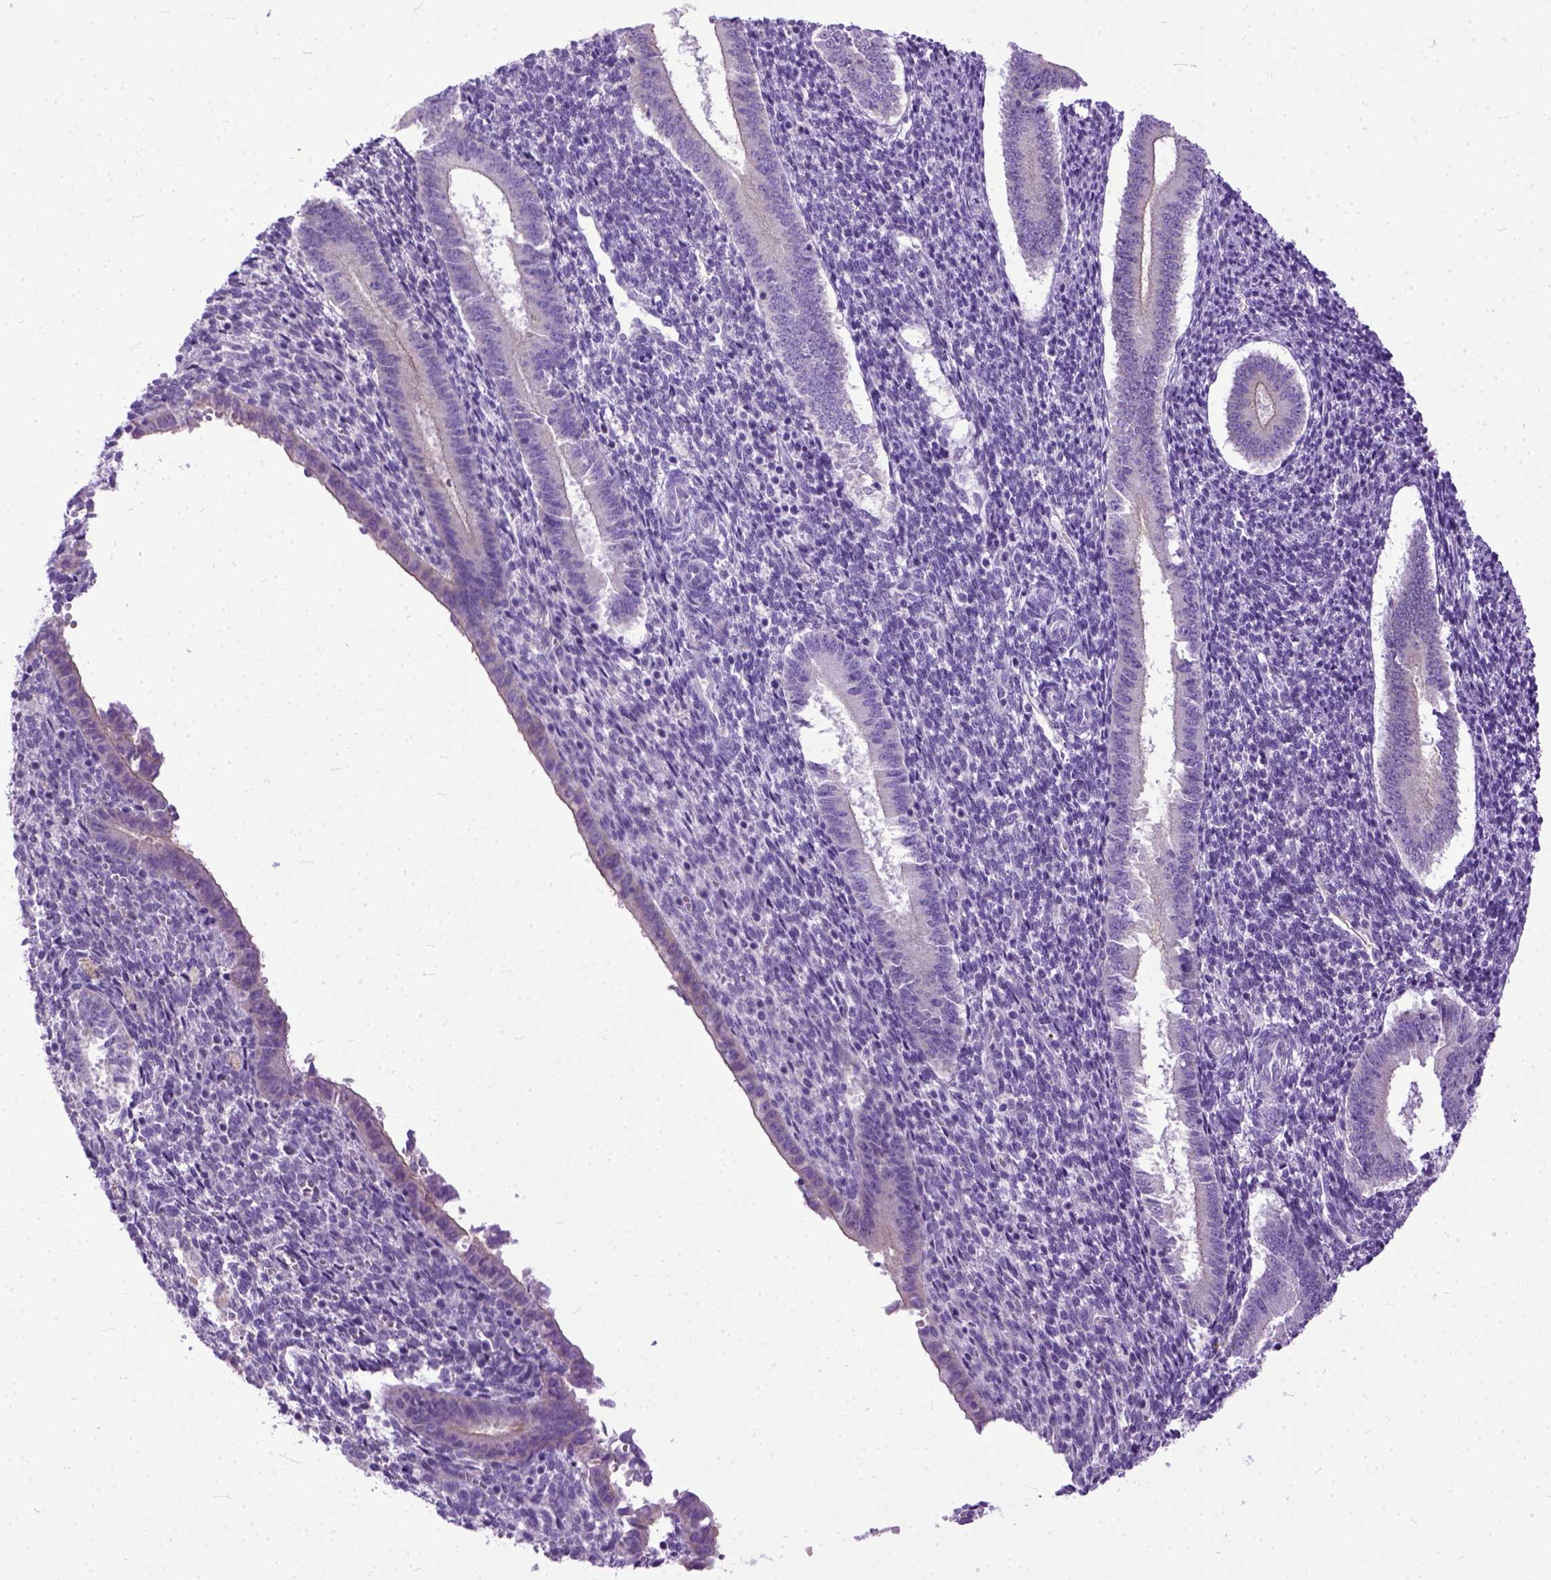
{"staining": {"intensity": "negative", "quantity": "none", "location": "none"}, "tissue": "endometrium", "cell_type": "Cells in endometrial stroma", "image_type": "normal", "snomed": [{"axis": "morphology", "description": "Normal tissue, NOS"}, {"axis": "topography", "description": "Endometrium"}], "caption": "There is no significant expression in cells in endometrial stroma of endometrium. The staining is performed using DAB (3,3'-diaminobenzidine) brown chromogen with nuclei counter-stained in using hematoxylin.", "gene": "PPL", "patient": {"sex": "female", "age": 25}}